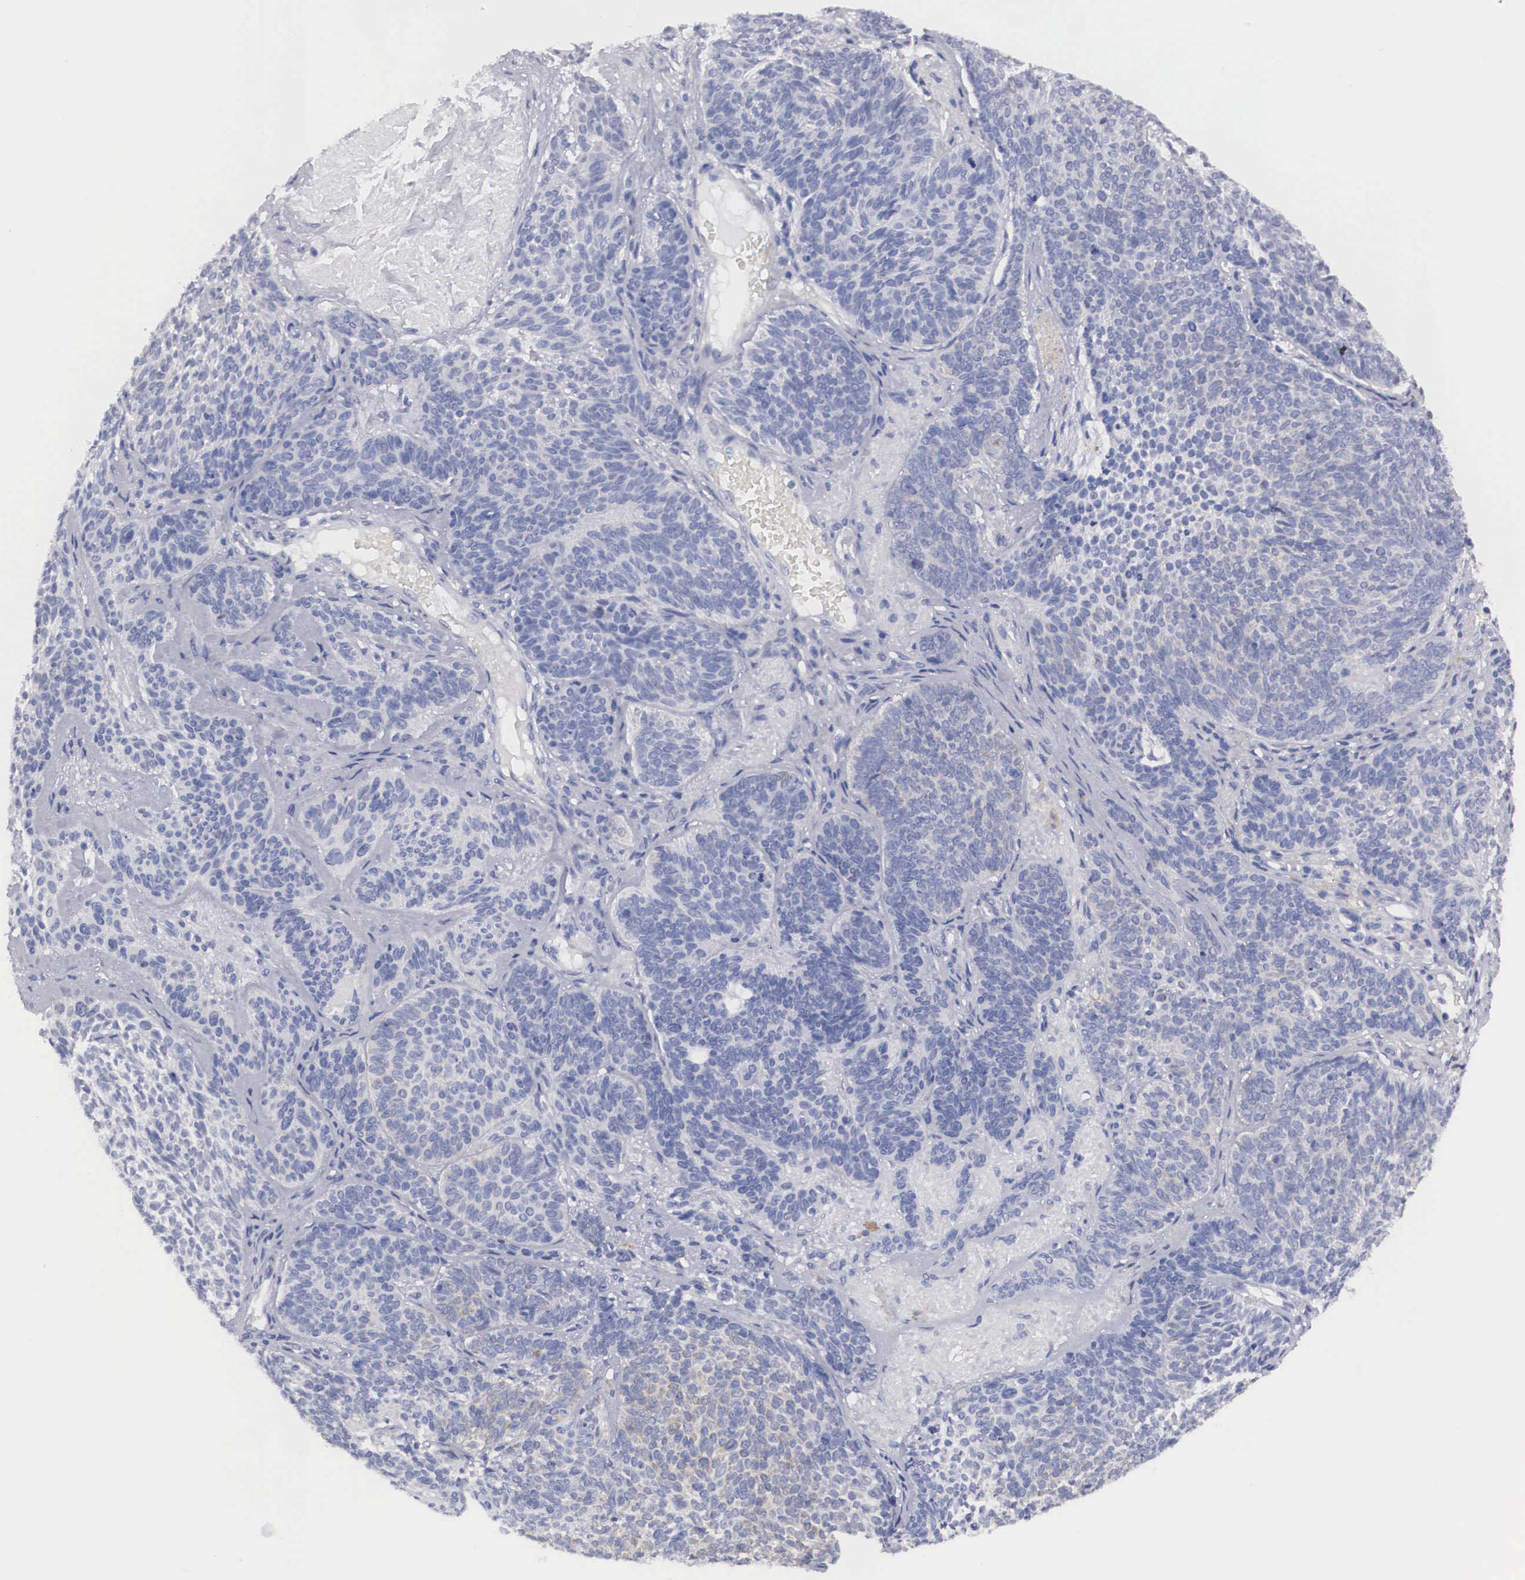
{"staining": {"intensity": "negative", "quantity": "none", "location": "none"}, "tissue": "skin cancer", "cell_type": "Tumor cells", "image_type": "cancer", "snomed": [{"axis": "morphology", "description": "Basal cell carcinoma"}, {"axis": "topography", "description": "Skin"}], "caption": "High magnification brightfield microscopy of basal cell carcinoma (skin) stained with DAB (3,3'-diaminobenzidine) (brown) and counterstained with hematoxylin (blue): tumor cells show no significant positivity. (DAB (3,3'-diaminobenzidine) immunohistochemistry with hematoxylin counter stain).", "gene": "ARMCX3", "patient": {"sex": "male", "age": 84}}